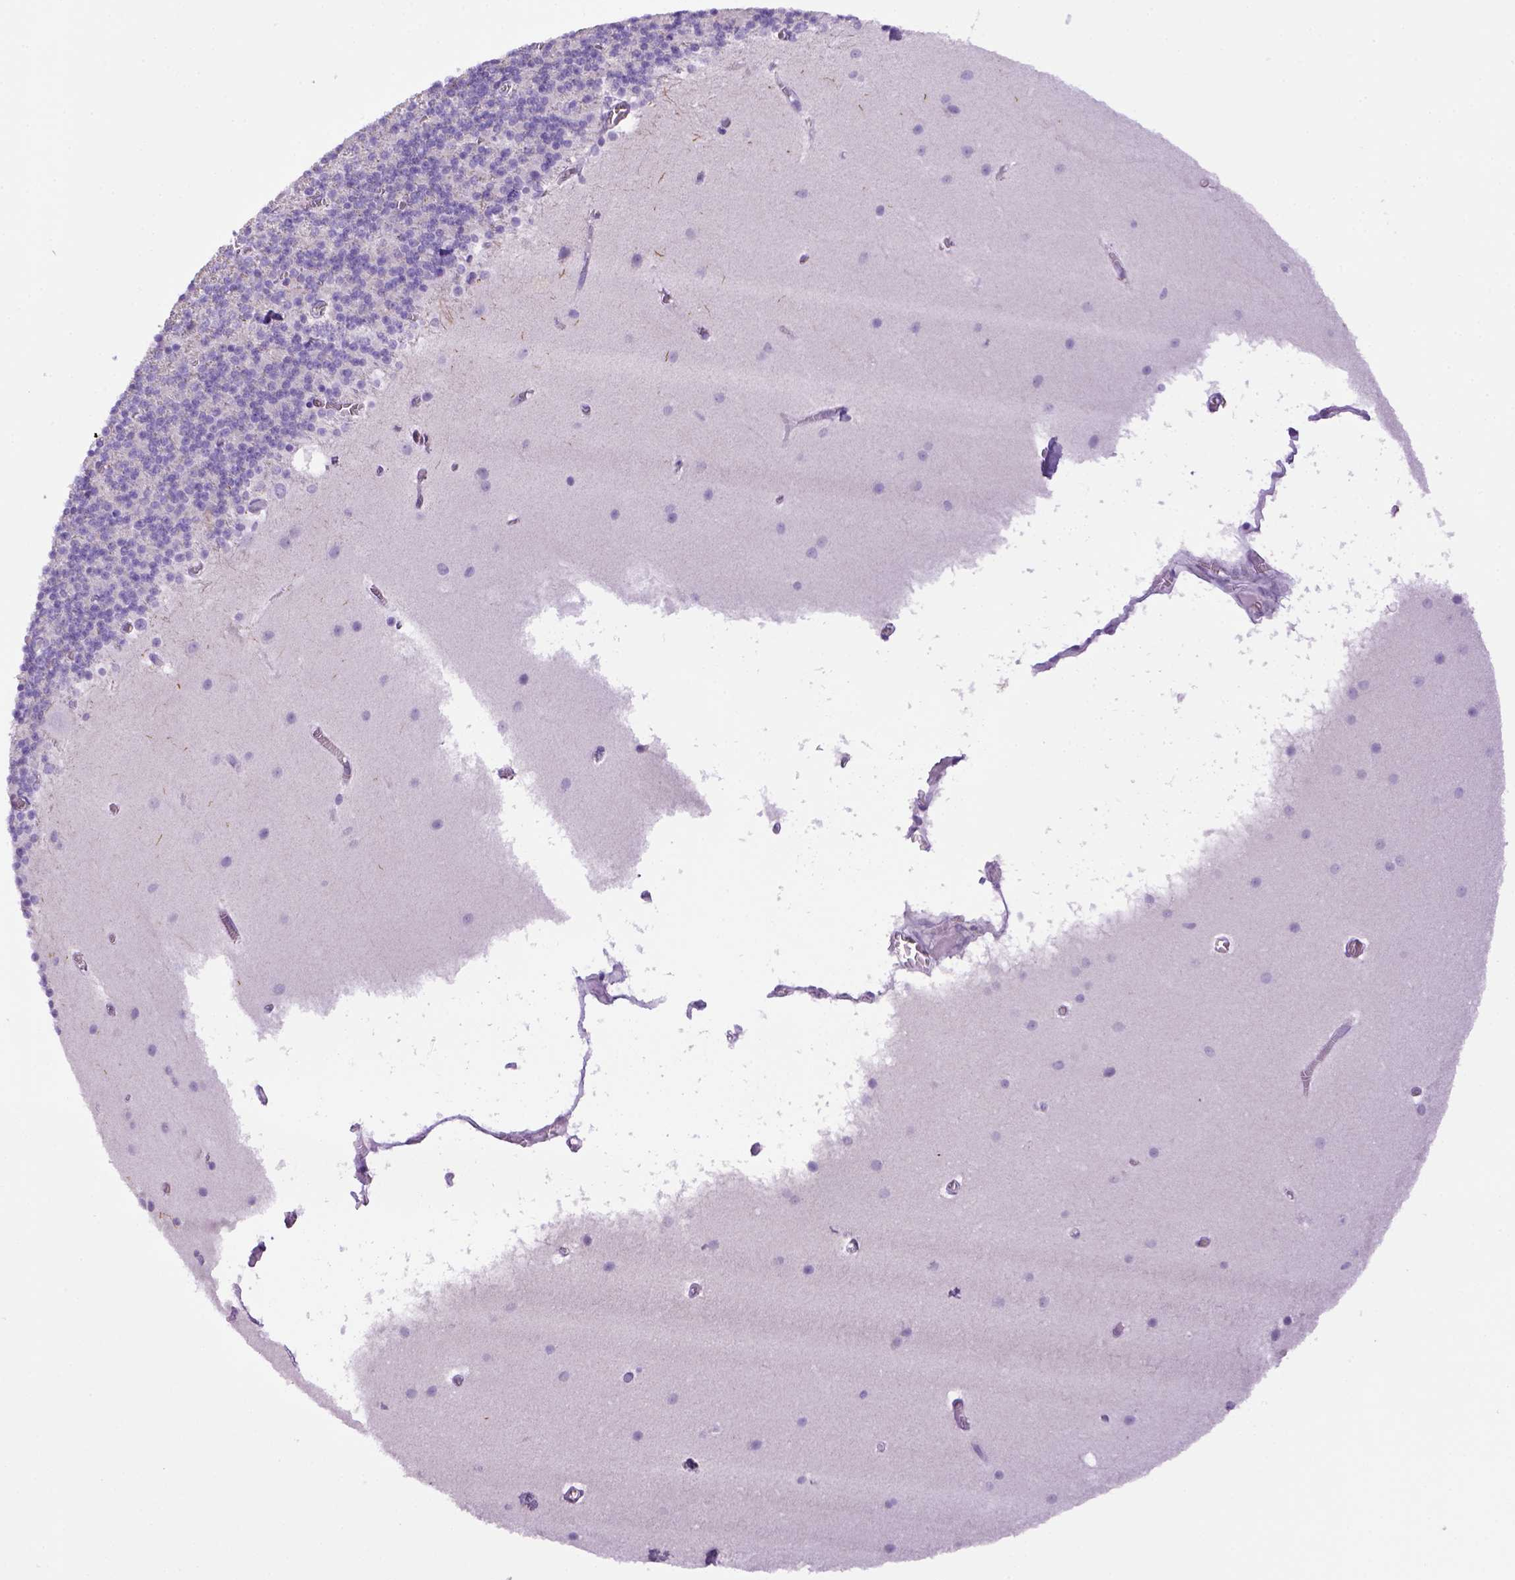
{"staining": {"intensity": "negative", "quantity": "none", "location": "none"}, "tissue": "cerebellum", "cell_type": "Cells in granular layer", "image_type": "normal", "snomed": [{"axis": "morphology", "description": "Normal tissue, NOS"}, {"axis": "topography", "description": "Cerebellum"}], "caption": "Cells in granular layer show no significant positivity in benign cerebellum. The staining is performed using DAB (3,3'-diaminobenzidine) brown chromogen with nuclei counter-stained in using hematoxylin.", "gene": "SGCG", "patient": {"sex": "male", "age": 70}}